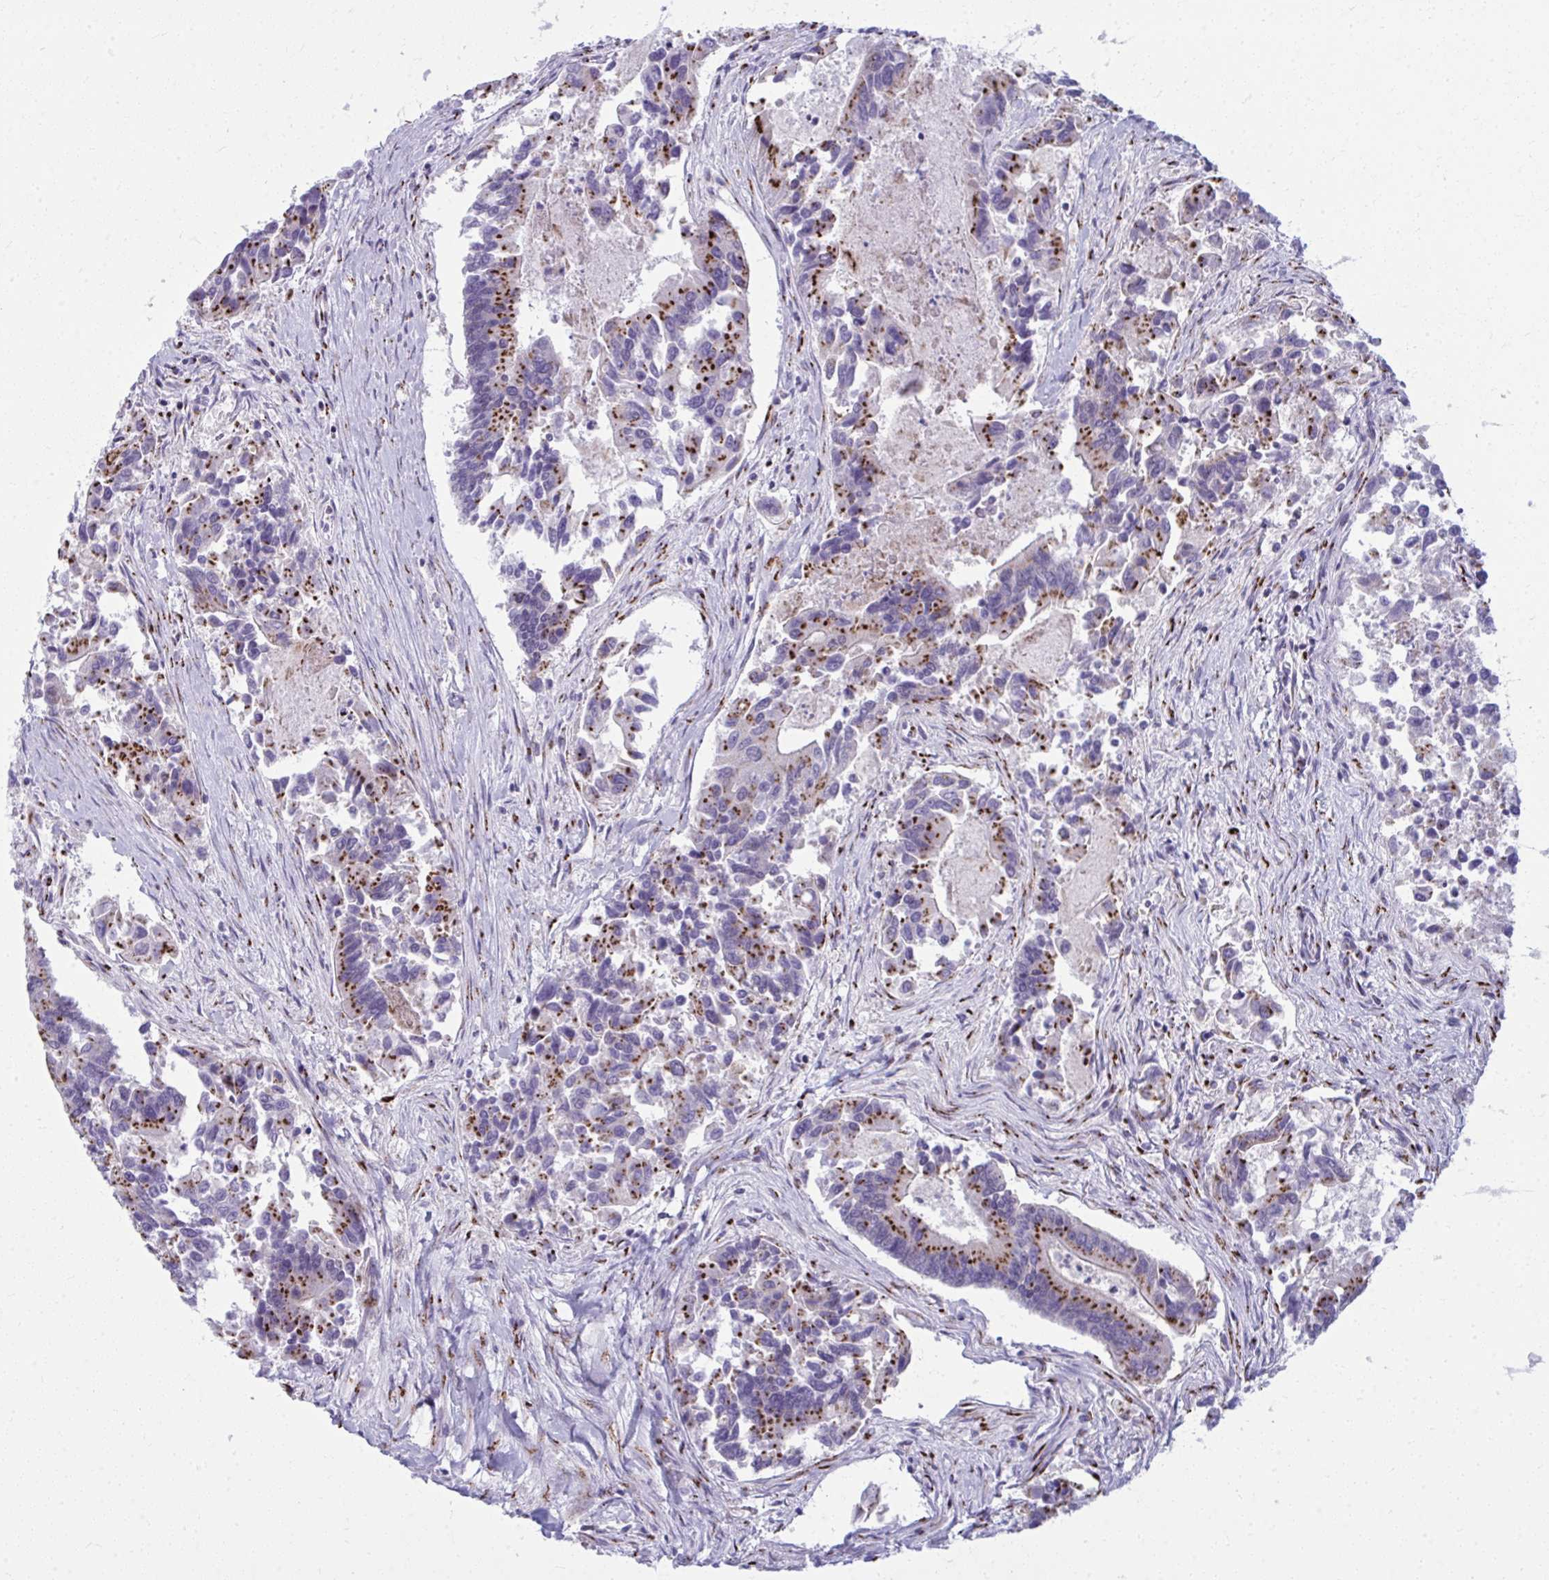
{"staining": {"intensity": "moderate", "quantity": ">75%", "location": "cytoplasmic/membranous"}, "tissue": "colorectal cancer", "cell_type": "Tumor cells", "image_type": "cancer", "snomed": [{"axis": "morphology", "description": "Adenocarcinoma, NOS"}, {"axis": "topography", "description": "Colon"}], "caption": "This is an image of immunohistochemistry staining of colorectal cancer (adenocarcinoma), which shows moderate expression in the cytoplasmic/membranous of tumor cells.", "gene": "DTX4", "patient": {"sex": "female", "age": 67}}